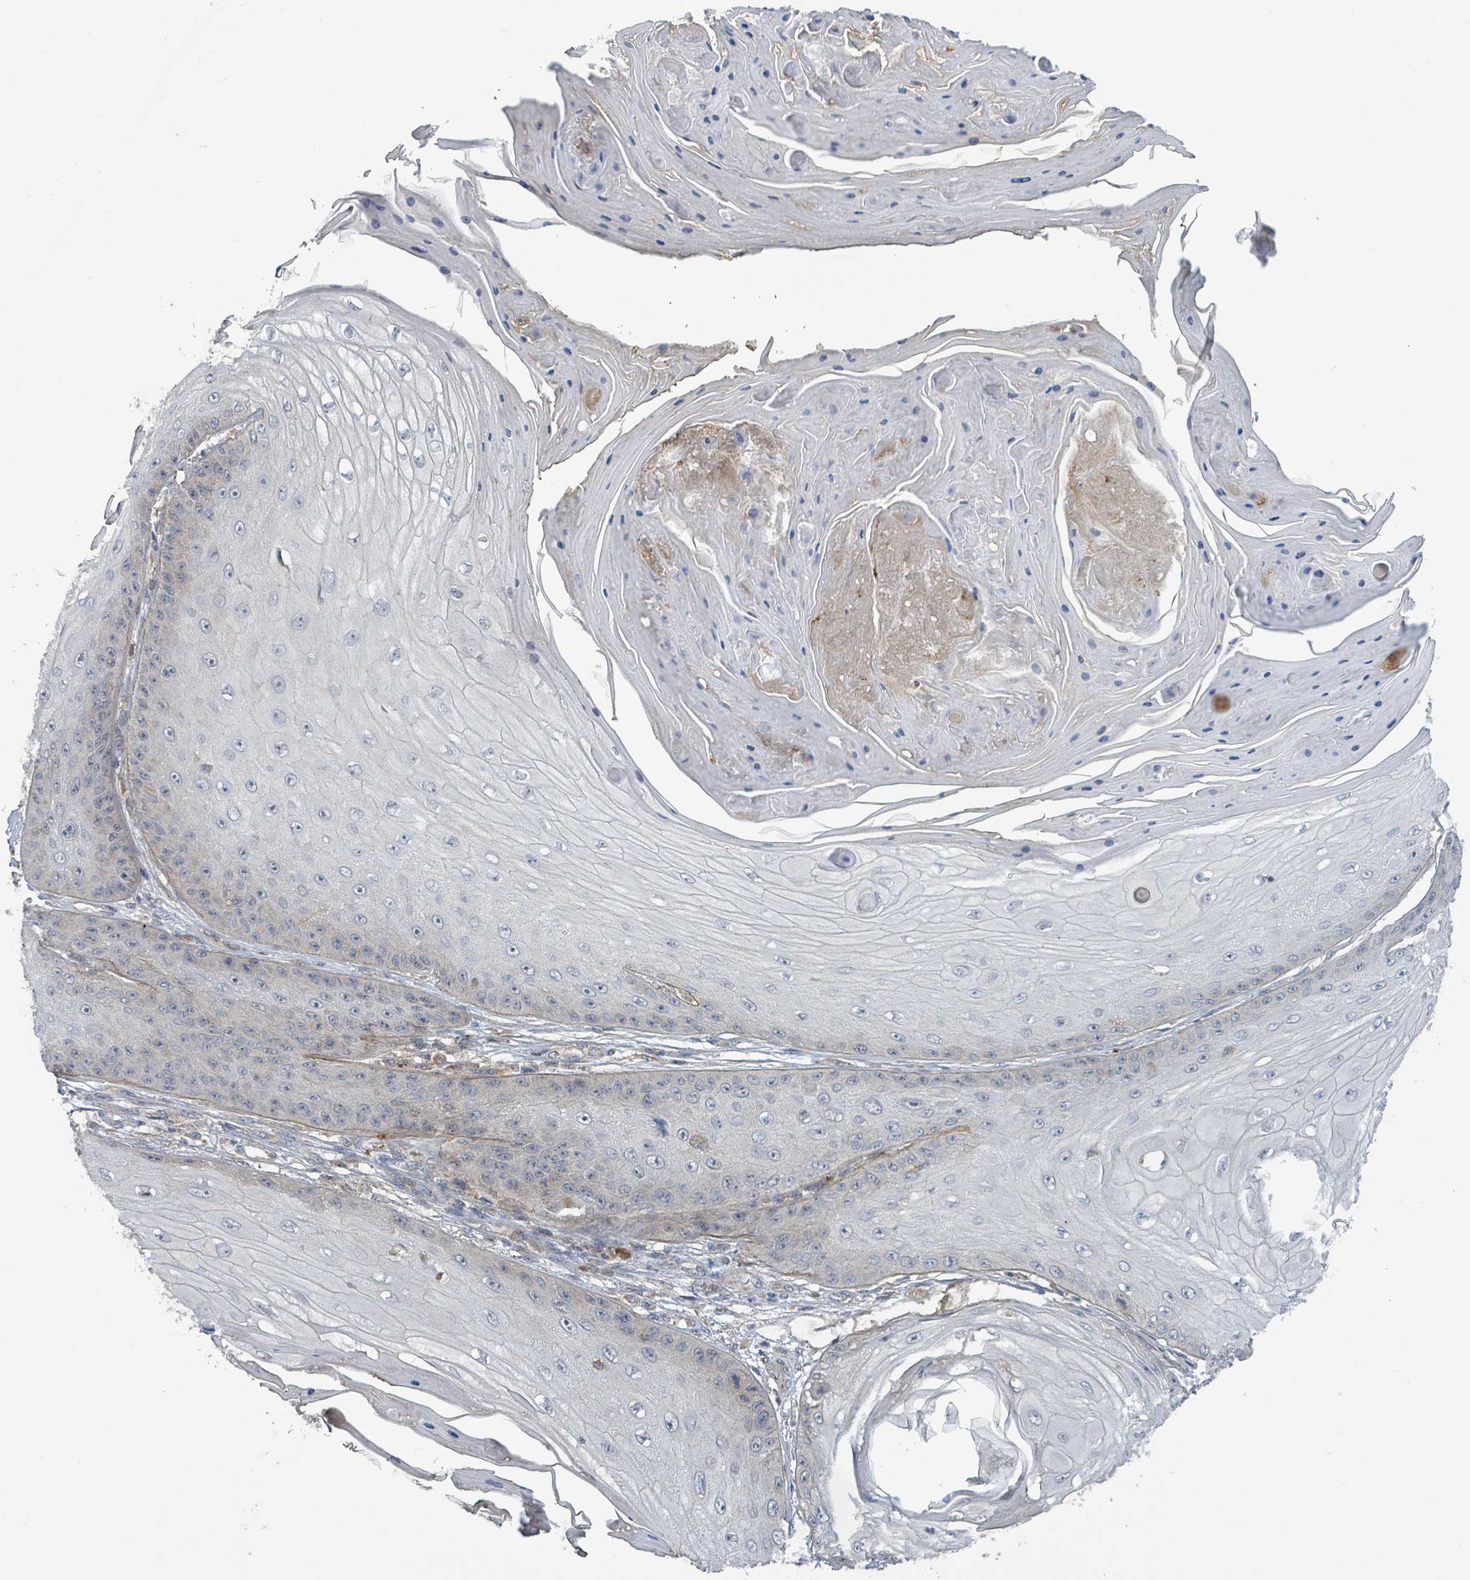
{"staining": {"intensity": "negative", "quantity": "none", "location": "none"}, "tissue": "skin cancer", "cell_type": "Tumor cells", "image_type": "cancer", "snomed": [{"axis": "morphology", "description": "Squamous cell carcinoma, NOS"}, {"axis": "topography", "description": "Skin"}], "caption": "The photomicrograph shows no significant staining in tumor cells of skin cancer (squamous cell carcinoma).", "gene": "CCDC121", "patient": {"sex": "male", "age": 70}}